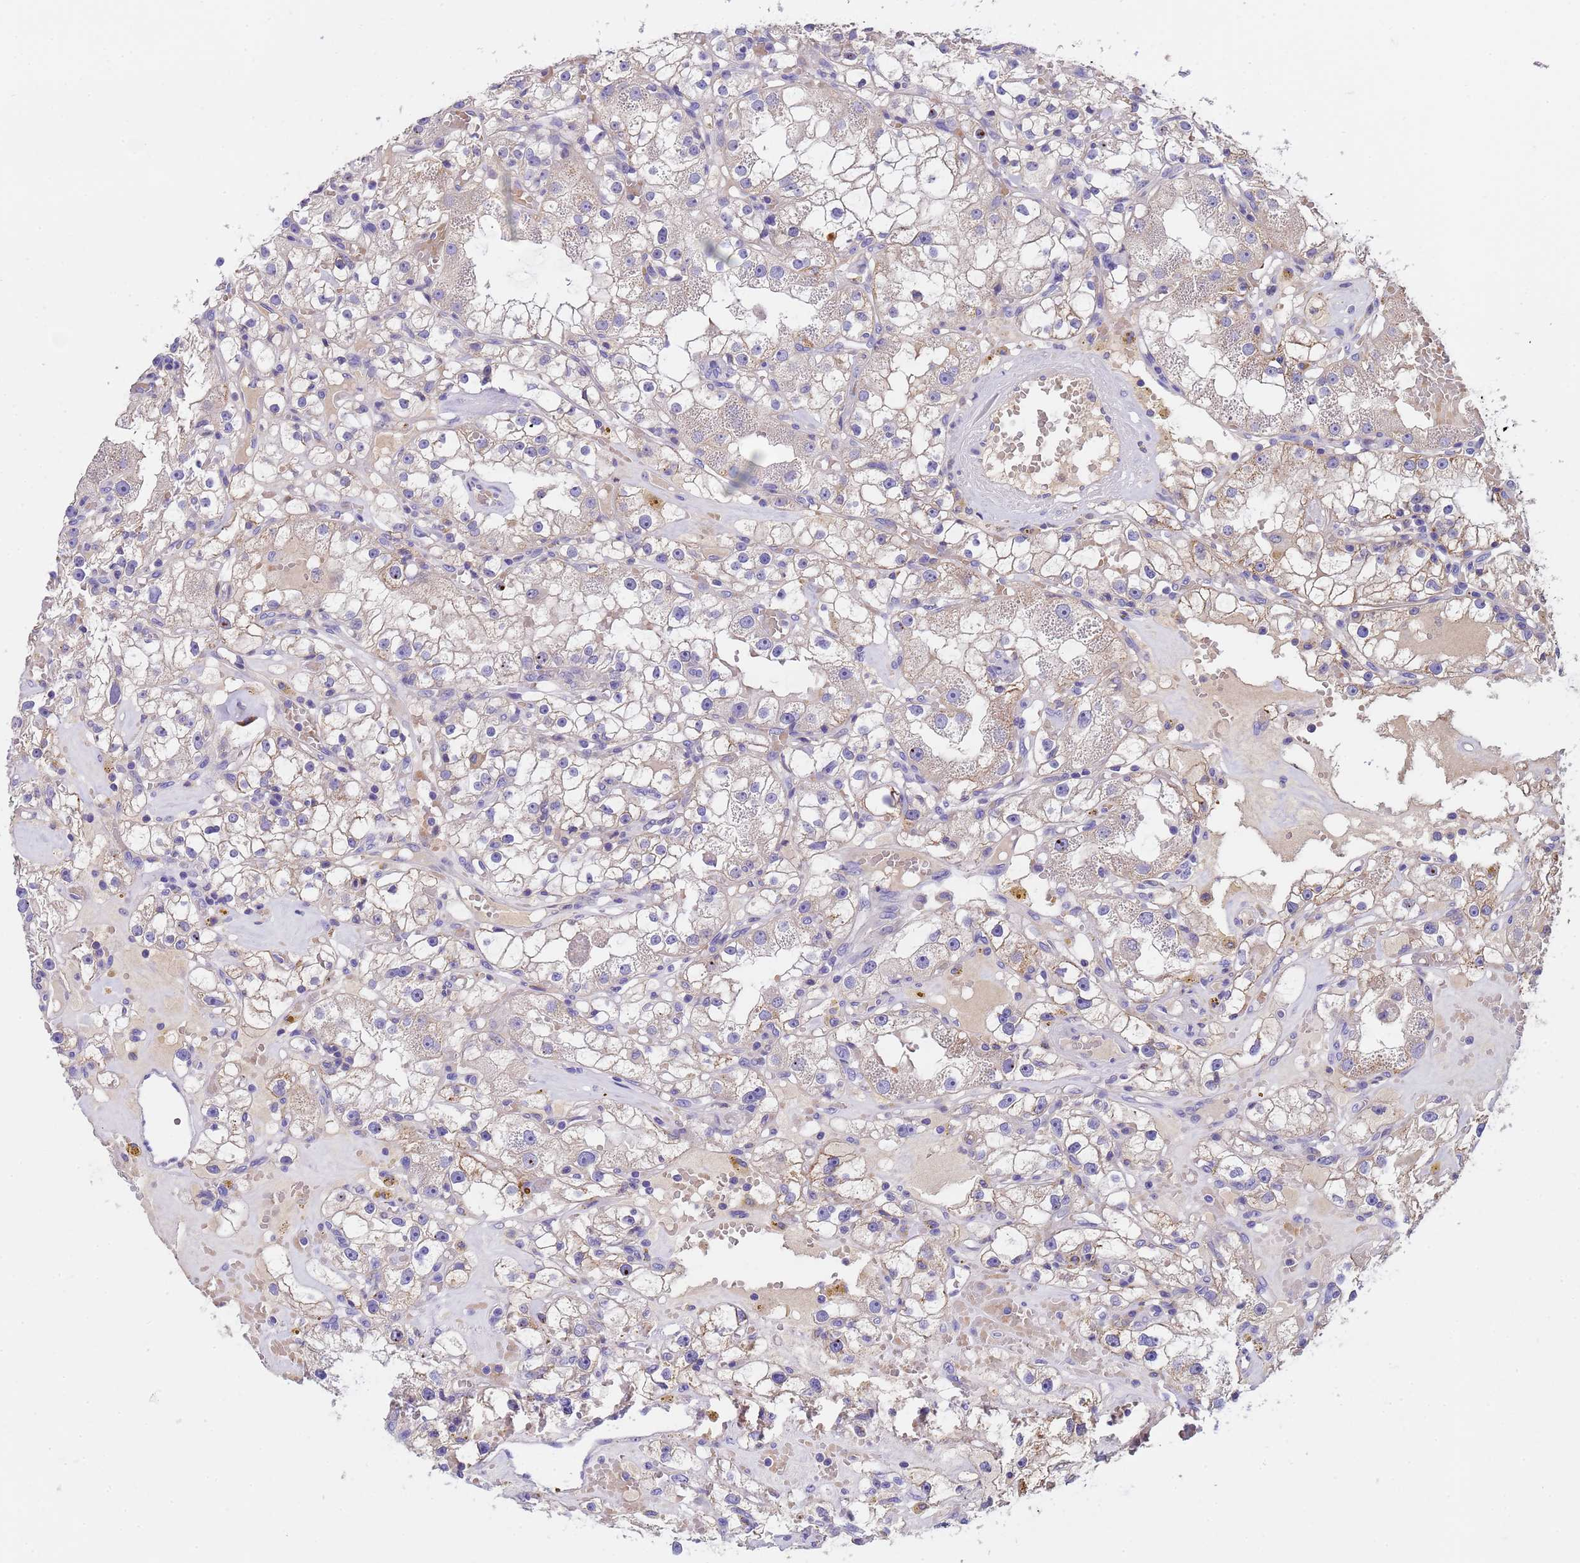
{"staining": {"intensity": "moderate", "quantity": "25%-75%", "location": "cytoplasmic/membranous"}, "tissue": "renal cancer", "cell_type": "Tumor cells", "image_type": "cancer", "snomed": [{"axis": "morphology", "description": "Adenocarcinoma, NOS"}, {"axis": "topography", "description": "Kidney"}], "caption": "Human renal adenocarcinoma stained for a protein (brown) demonstrates moderate cytoplasmic/membranous positive staining in about 25%-75% of tumor cells.", "gene": "SLC24A3", "patient": {"sex": "male", "age": 56}}